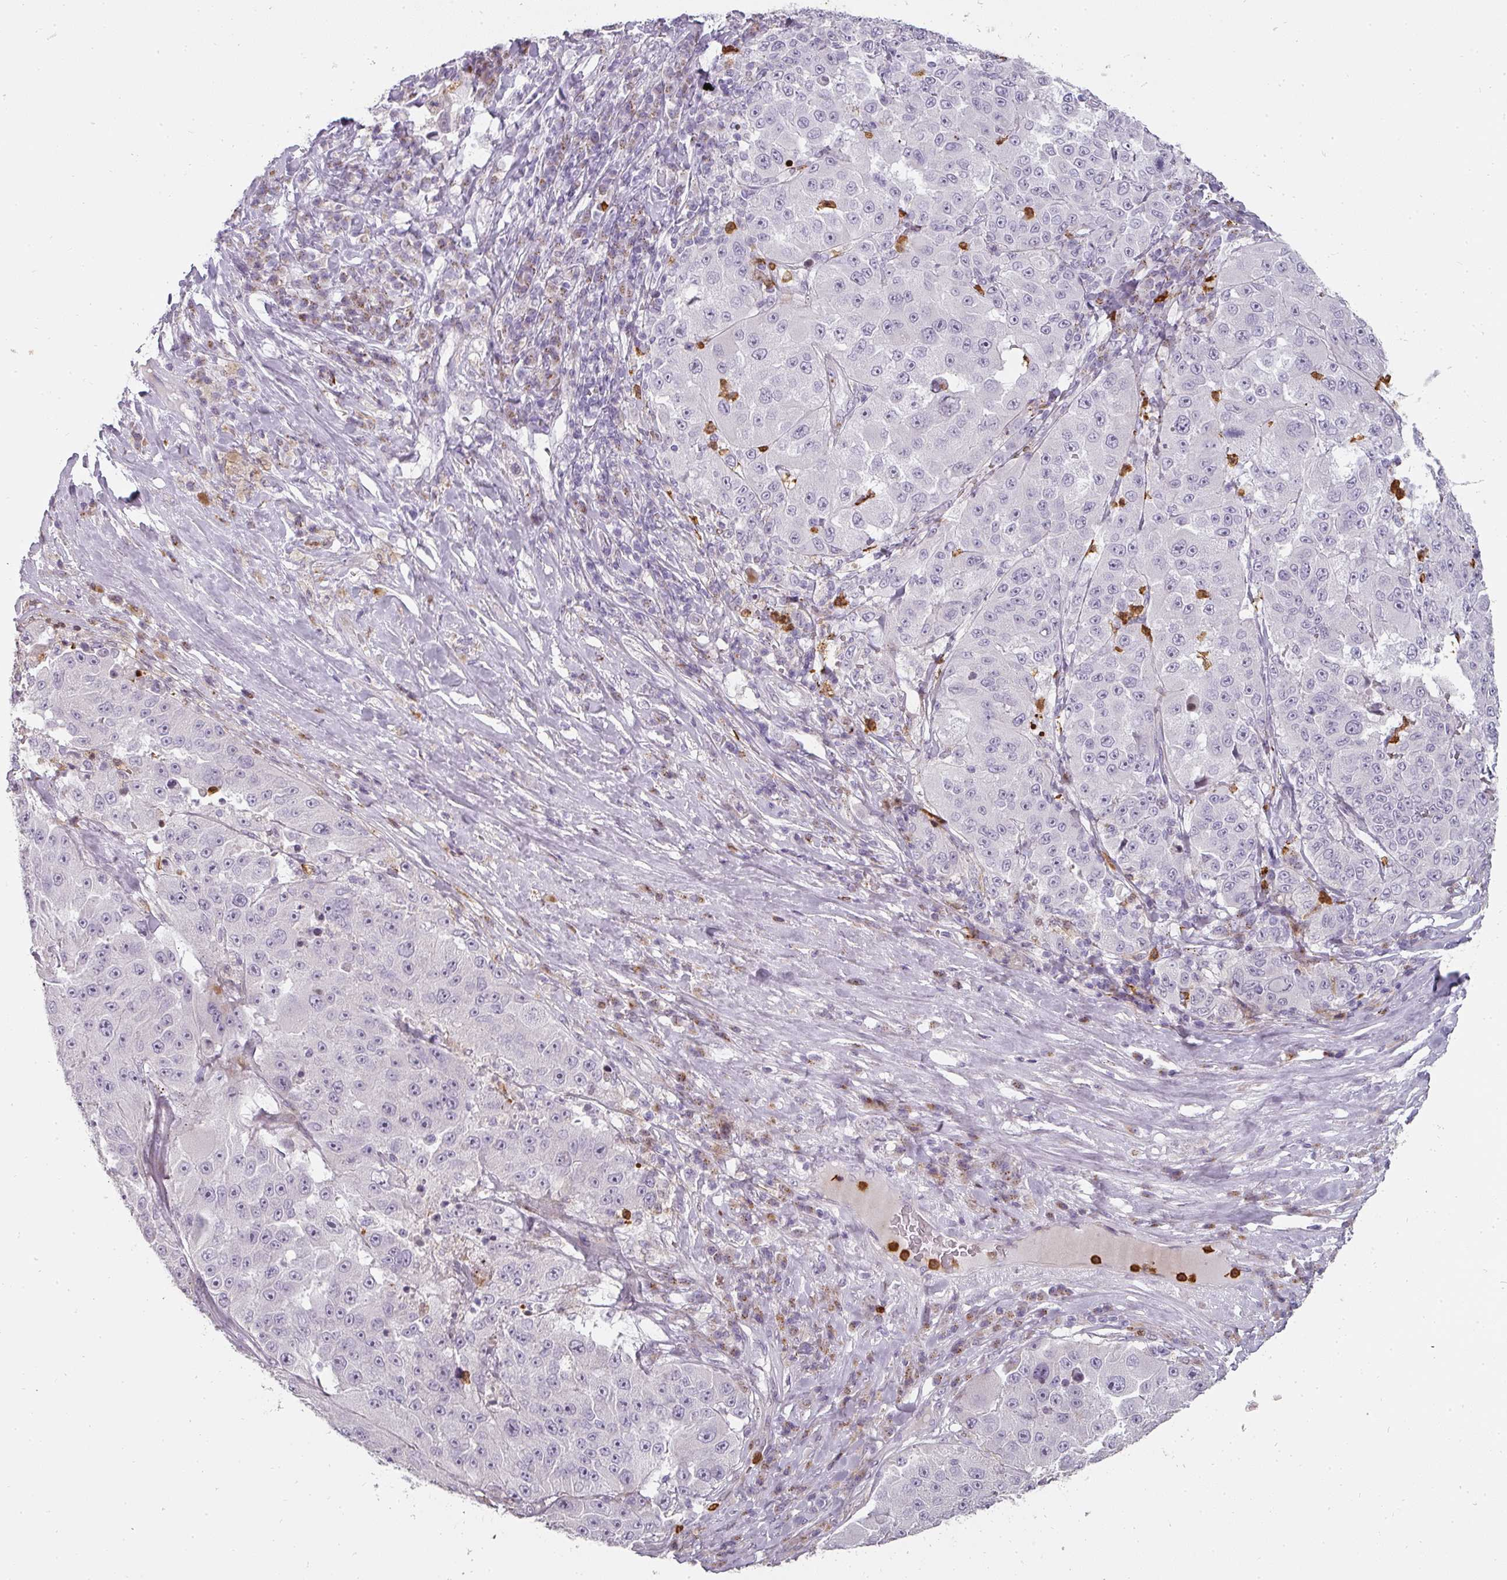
{"staining": {"intensity": "negative", "quantity": "none", "location": "none"}, "tissue": "melanoma", "cell_type": "Tumor cells", "image_type": "cancer", "snomed": [{"axis": "morphology", "description": "Malignant melanoma, Metastatic site"}, {"axis": "topography", "description": "Lymph node"}], "caption": "This photomicrograph is of malignant melanoma (metastatic site) stained with IHC to label a protein in brown with the nuclei are counter-stained blue. There is no expression in tumor cells.", "gene": "BIK", "patient": {"sex": "male", "age": 62}}